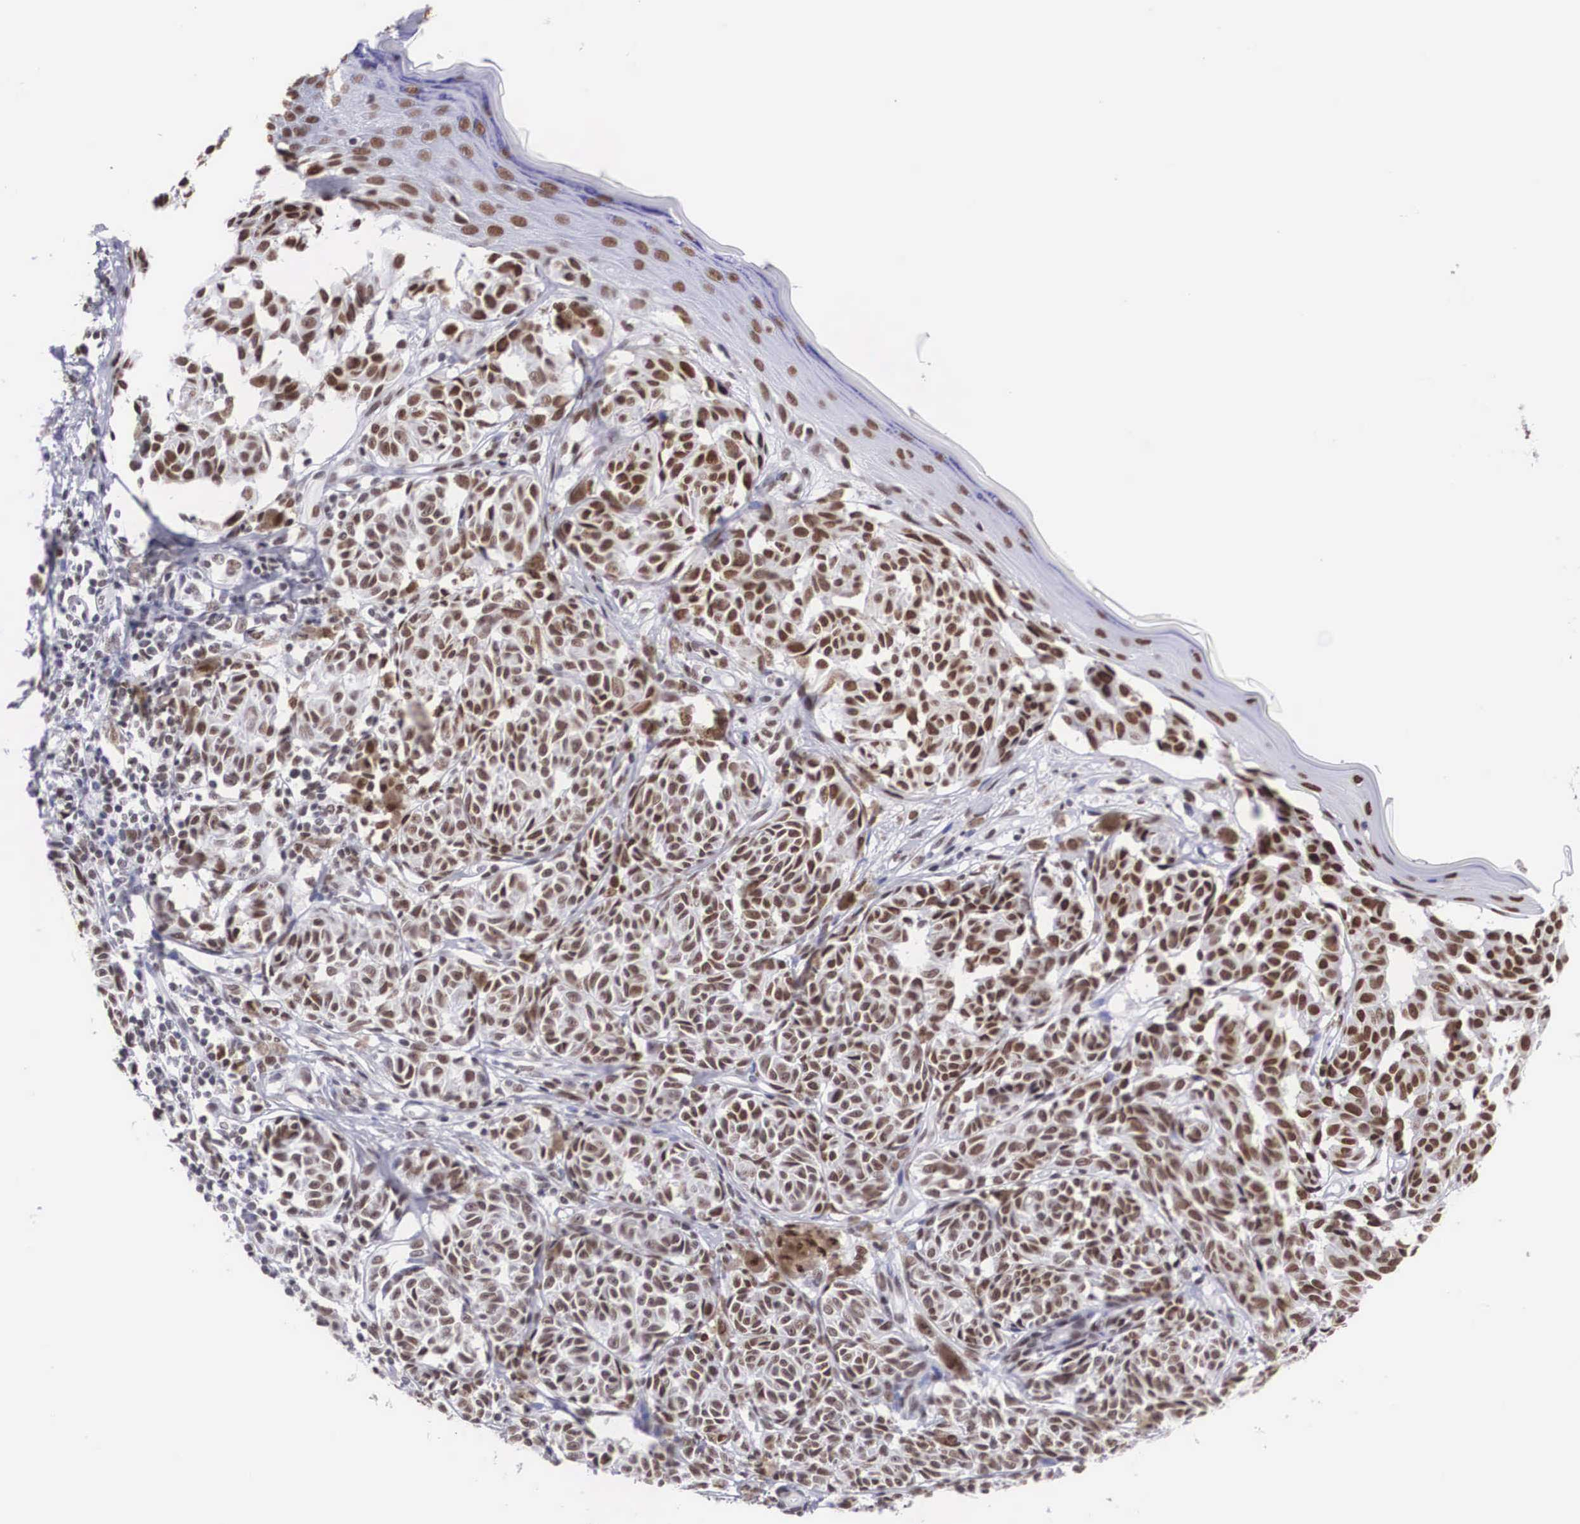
{"staining": {"intensity": "moderate", "quantity": ">75%", "location": "nuclear"}, "tissue": "melanoma", "cell_type": "Tumor cells", "image_type": "cancer", "snomed": [{"axis": "morphology", "description": "Malignant melanoma, NOS"}, {"axis": "topography", "description": "Skin"}], "caption": "Tumor cells demonstrate medium levels of moderate nuclear positivity in about >75% of cells in human malignant melanoma.", "gene": "CSTF2", "patient": {"sex": "male", "age": 49}}